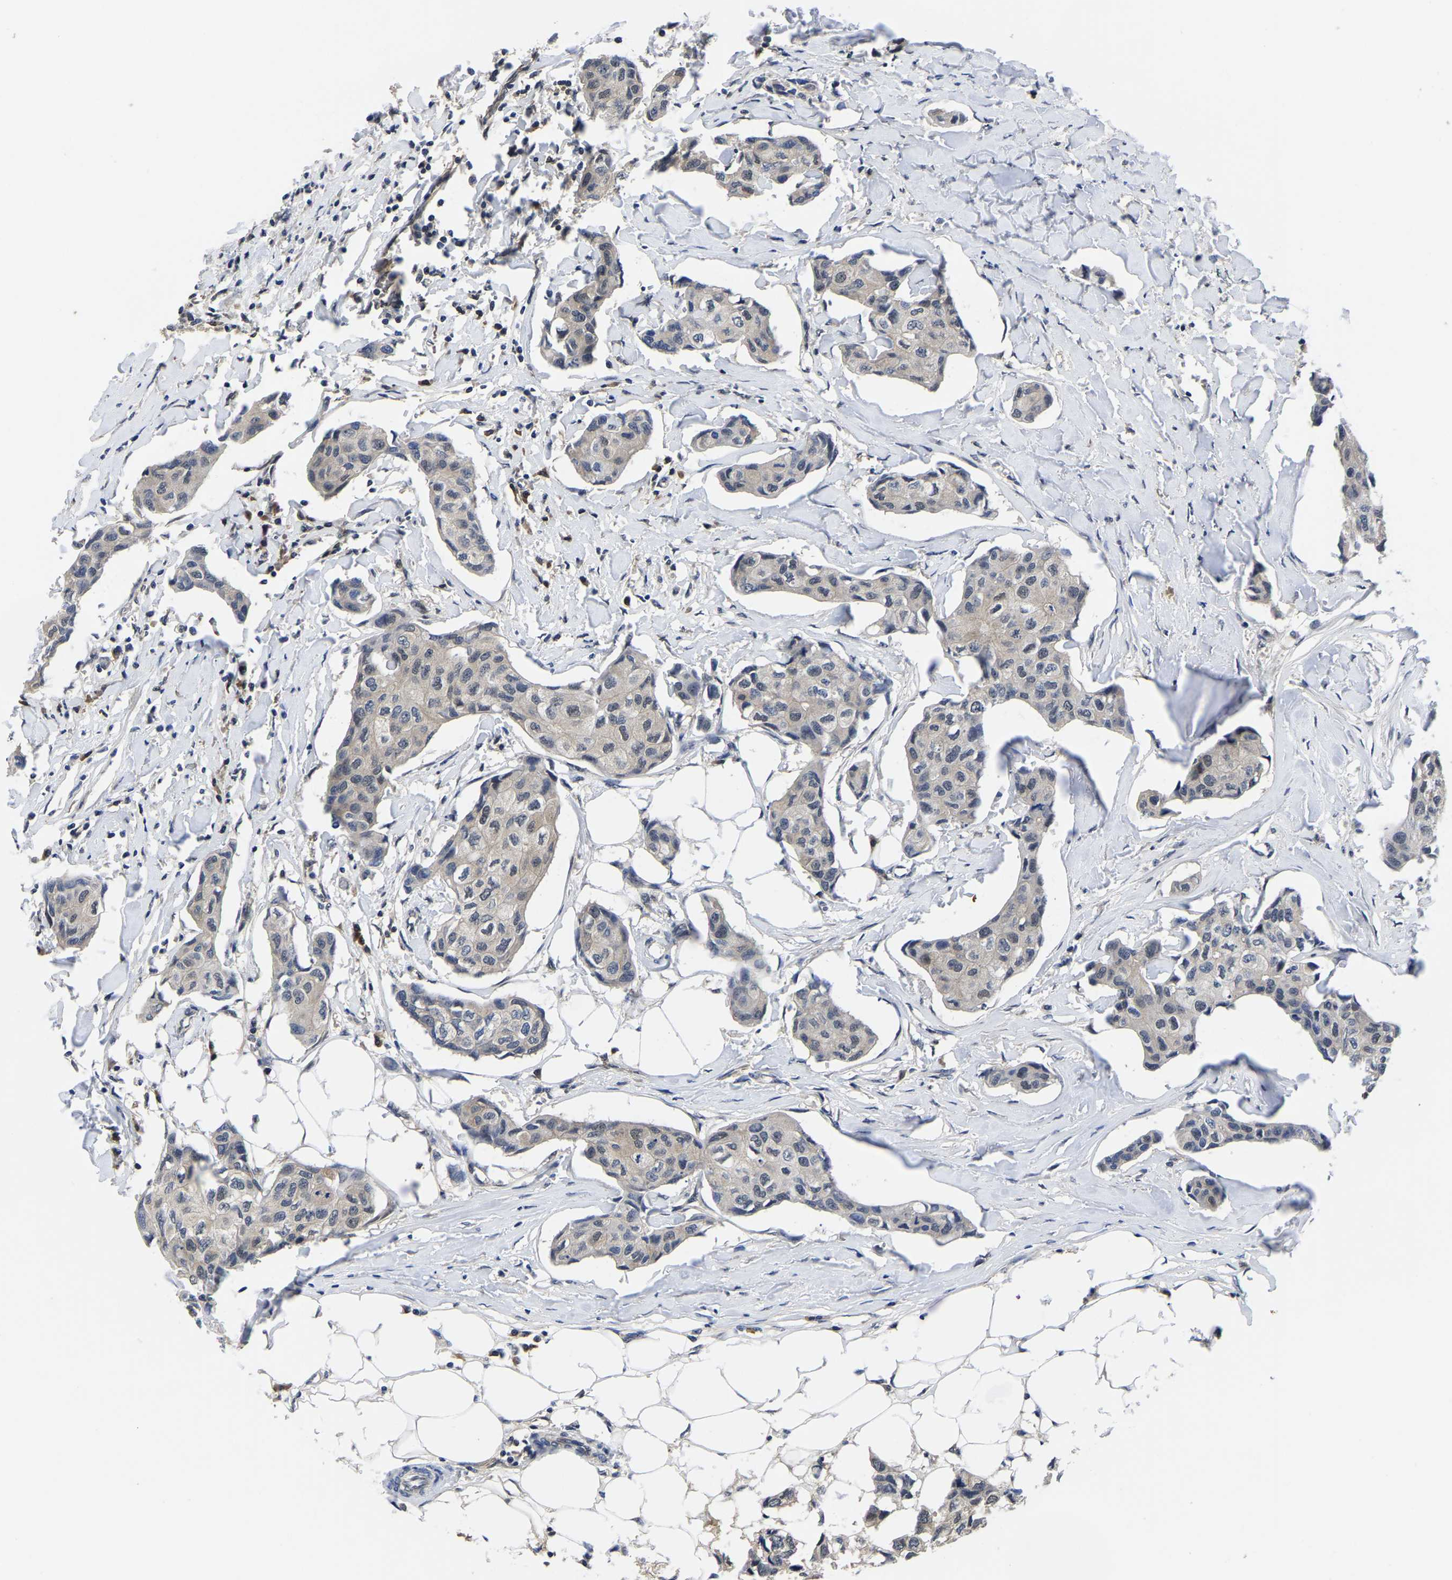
{"staining": {"intensity": "weak", "quantity": "<25%", "location": "cytoplasmic/membranous"}, "tissue": "breast cancer", "cell_type": "Tumor cells", "image_type": "cancer", "snomed": [{"axis": "morphology", "description": "Duct carcinoma"}, {"axis": "topography", "description": "Breast"}], "caption": "High magnification brightfield microscopy of breast cancer stained with DAB (brown) and counterstained with hematoxylin (blue): tumor cells show no significant expression.", "gene": "MCOLN2", "patient": {"sex": "female", "age": 80}}